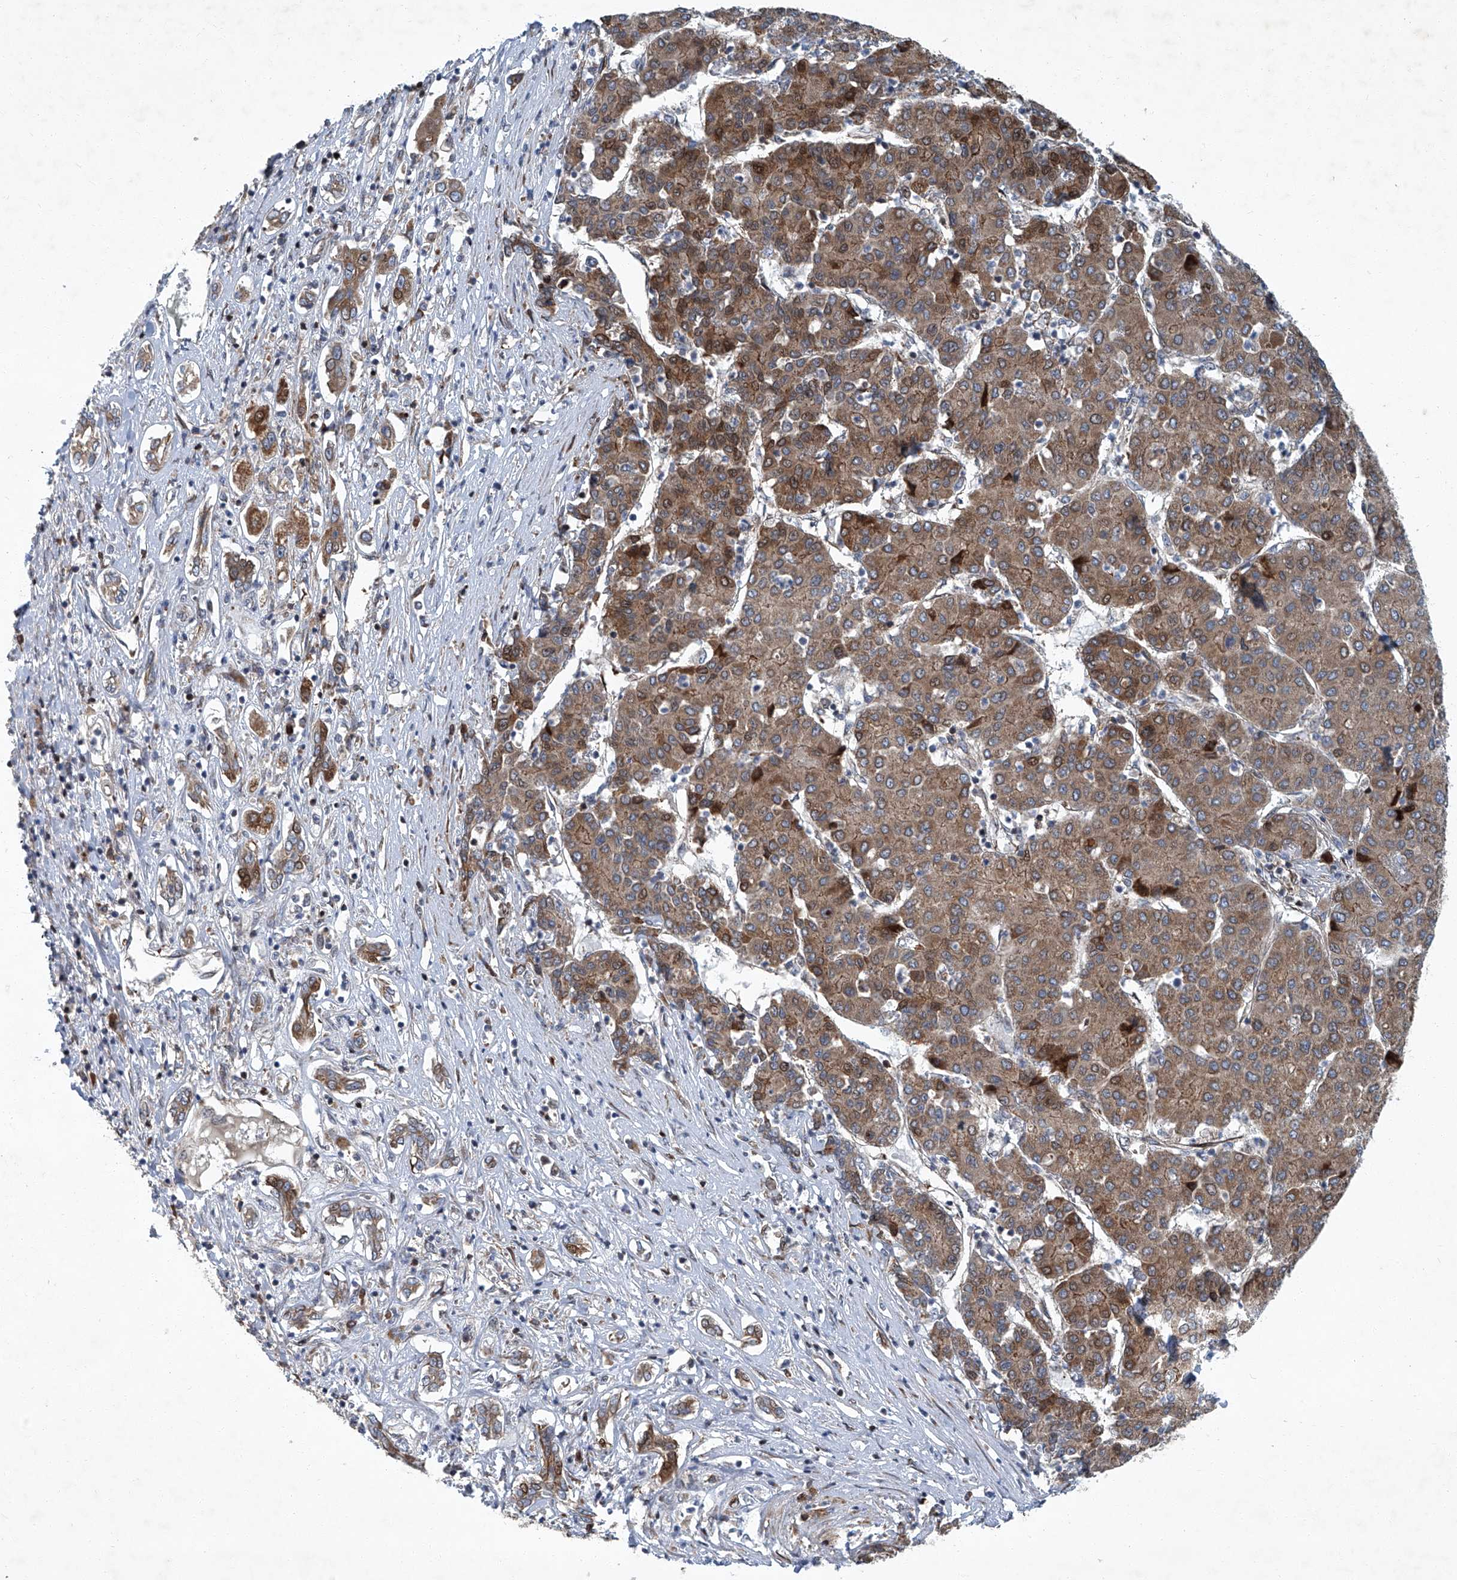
{"staining": {"intensity": "moderate", "quantity": ">75%", "location": "cytoplasmic/membranous"}, "tissue": "liver cancer", "cell_type": "Tumor cells", "image_type": "cancer", "snomed": [{"axis": "morphology", "description": "Carcinoma, Hepatocellular, NOS"}, {"axis": "topography", "description": "Liver"}], "caption": "A brown stain labels moderate cytoplasmic/membranous staining of a protein in human liver cancer tumor cells.", "gene": "GPR132", "patient": {"sex": "male", "age": 65}}